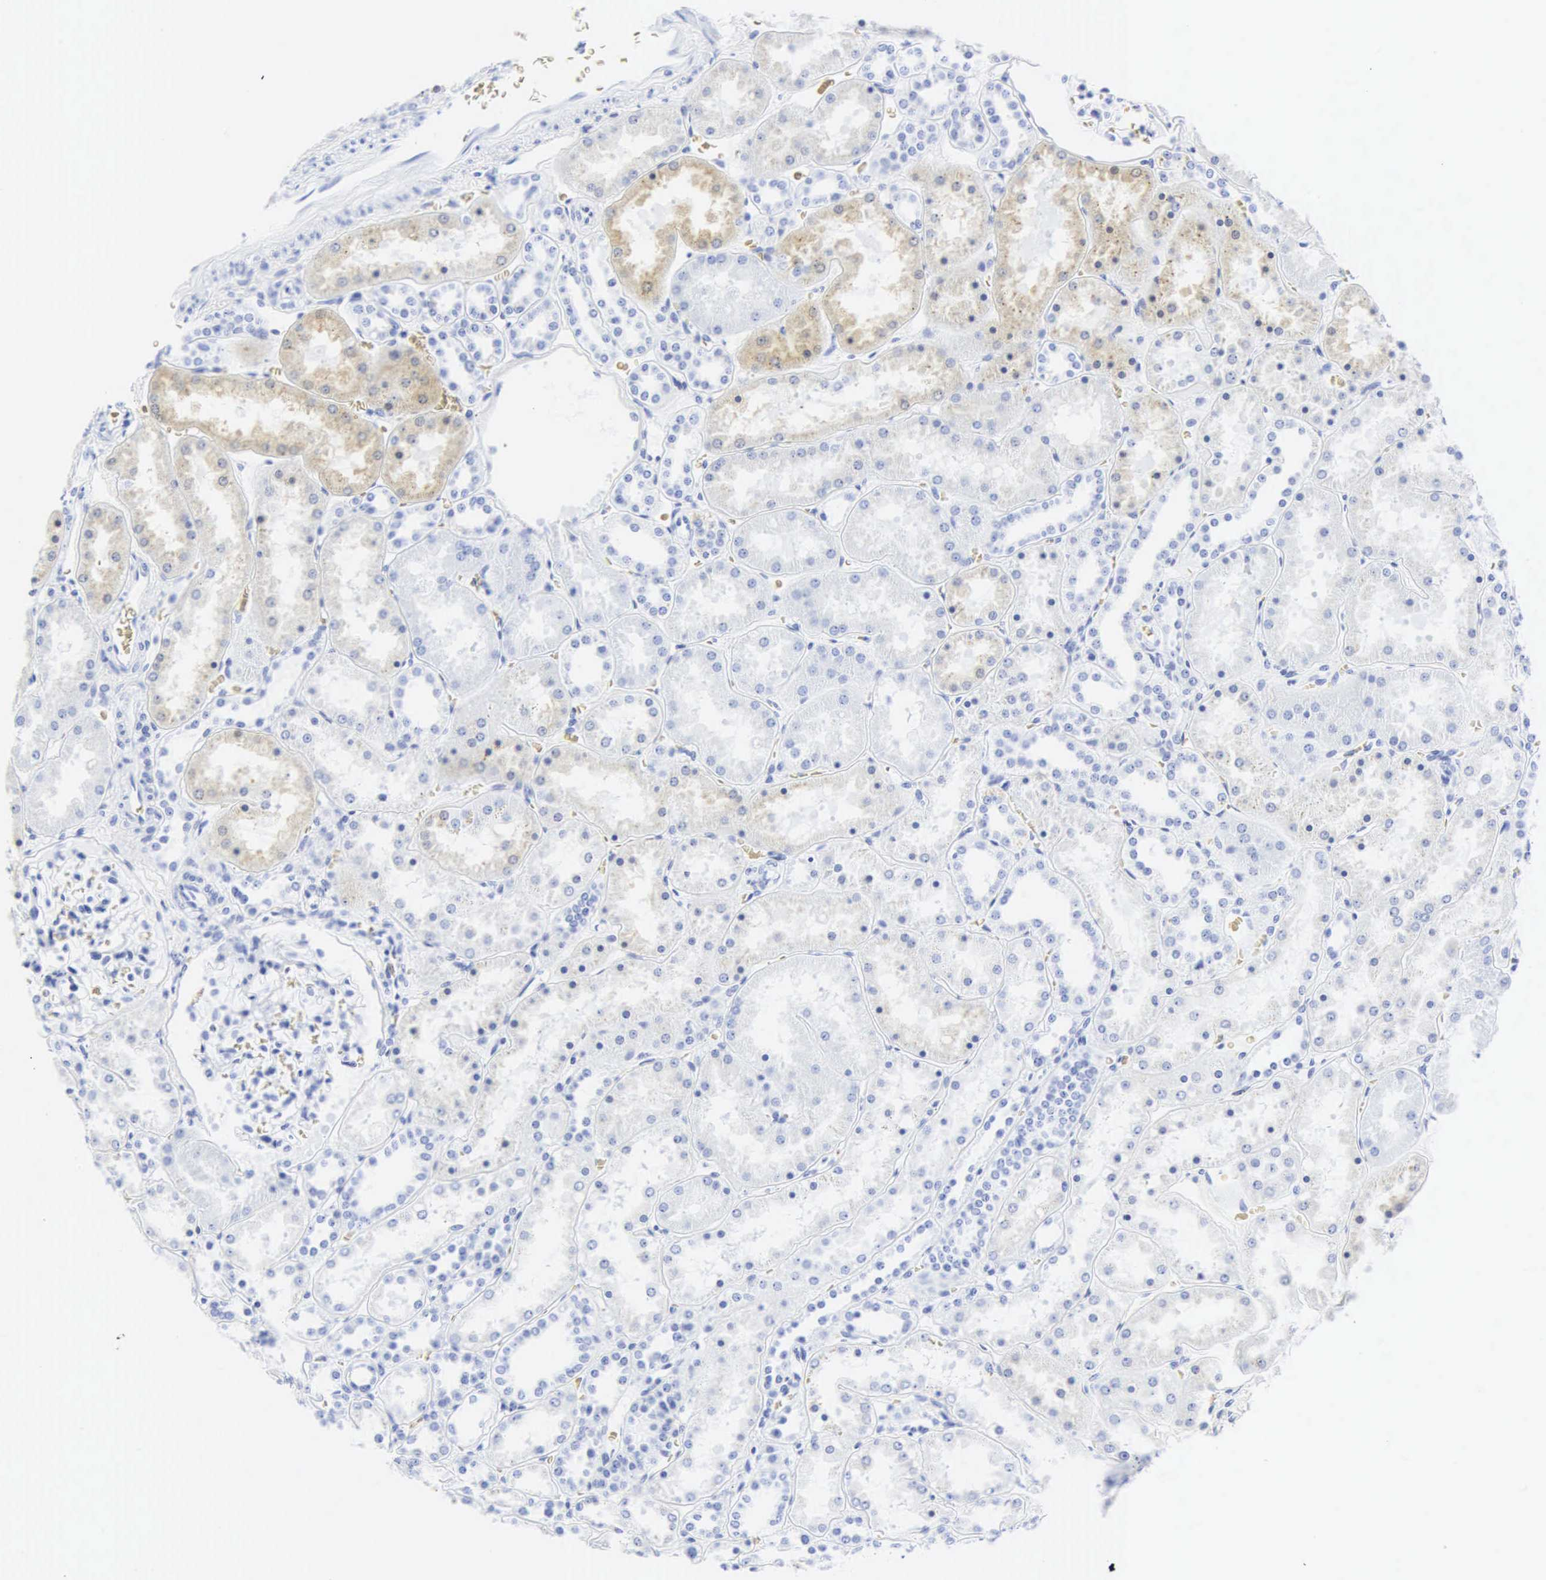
{"staining": {"intensity": "negative", "quantity": "none", "location": "none"}, "tissue": "kidney", "cell_type": "Cells in glomeruli", "image_type": "normal", "snomed": [{"axis": "morphology", "description": "Normal tissue, NOS"}, {"axis": "topography", "description": "Kidney"}], "caption": "Immunohistochemistry of normal human kidney demonstrates no positivity in cells in glomeruli.", "gene": "CGB3", "patient": {"sex": "female", "age": 52}}